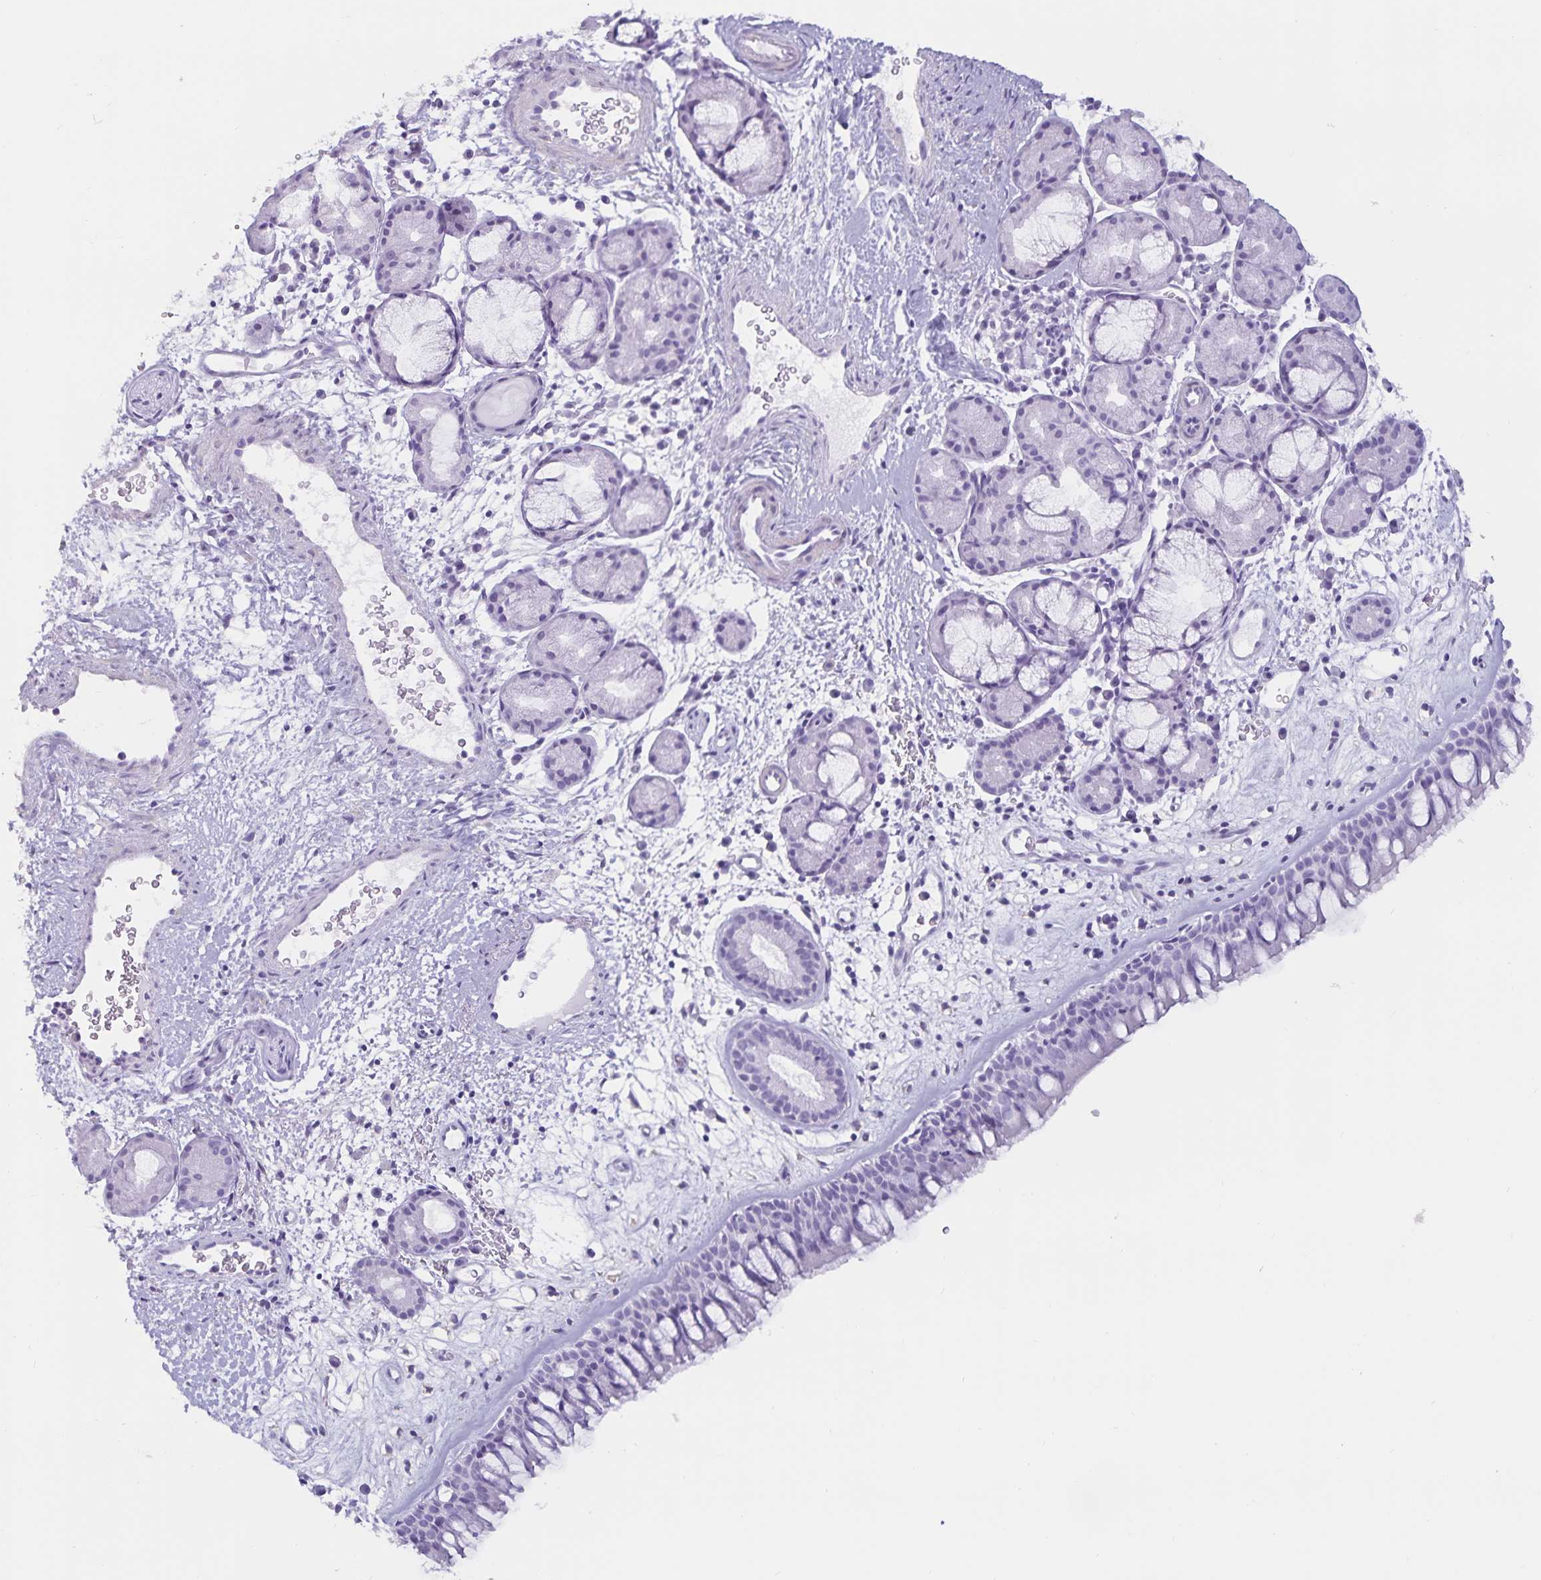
{"staining": {"intensity": "negative", "quantity": "none", "location": "none"}, "tissue": "nasopharynx", "cell_type": "Respiratory epithelial cells", "image_type": "normal", "snomed": [{"axis": "morphology", "description": "Normal tissue, NOS"}, {"axis": "topography", "description": "Nasopharynx"}], "caption": "This is a histopathology image of IHC staining of benign nasopharynx, which shows no staining in respiratory epithelial cells.", "gene": "GPR137", "patient": {"sex": "male", "age": 65}}